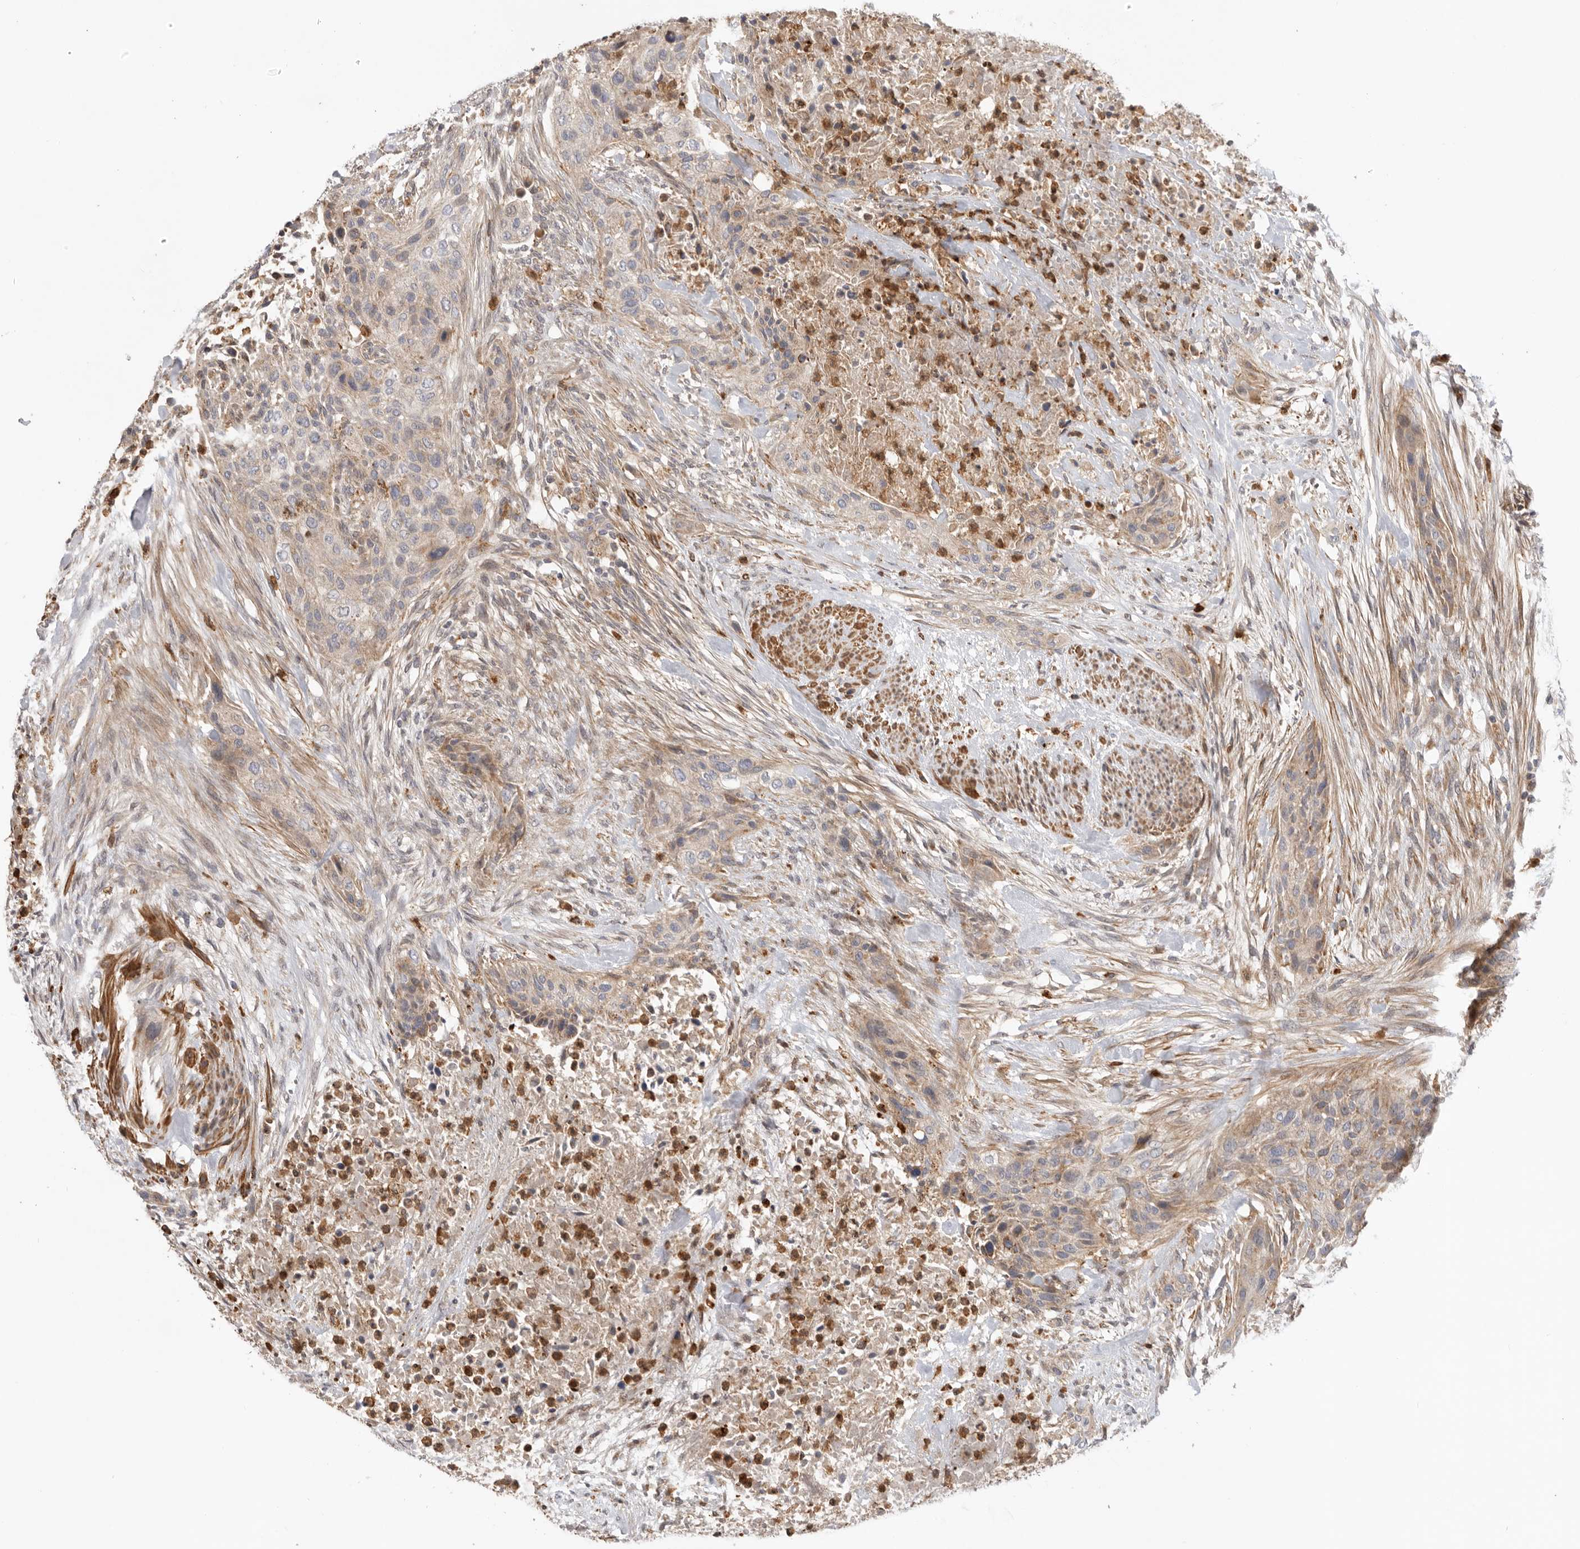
{"staining": {"intensity": "weak", "quantity": ">75%", "location": "cytoplasmic/membranous"}, "tissue": "urothelial cancer", "cell_type": "Tumor cells", "image_type": "cancer", "snomed": [{"axis": "morphology", "description": "Urothelial carcinoma, High grade"}, {"axis": "topography", "description": "Urinary bladder"}], "caption": "Tumor cells show low levels of weak cytoplasmic/membranous positivity in approximately >75% of cells in human urothelial cancer. Nuclei are stained in blue.", "gene": "GNE", "patient": {"sex": "male", "age": 35}}